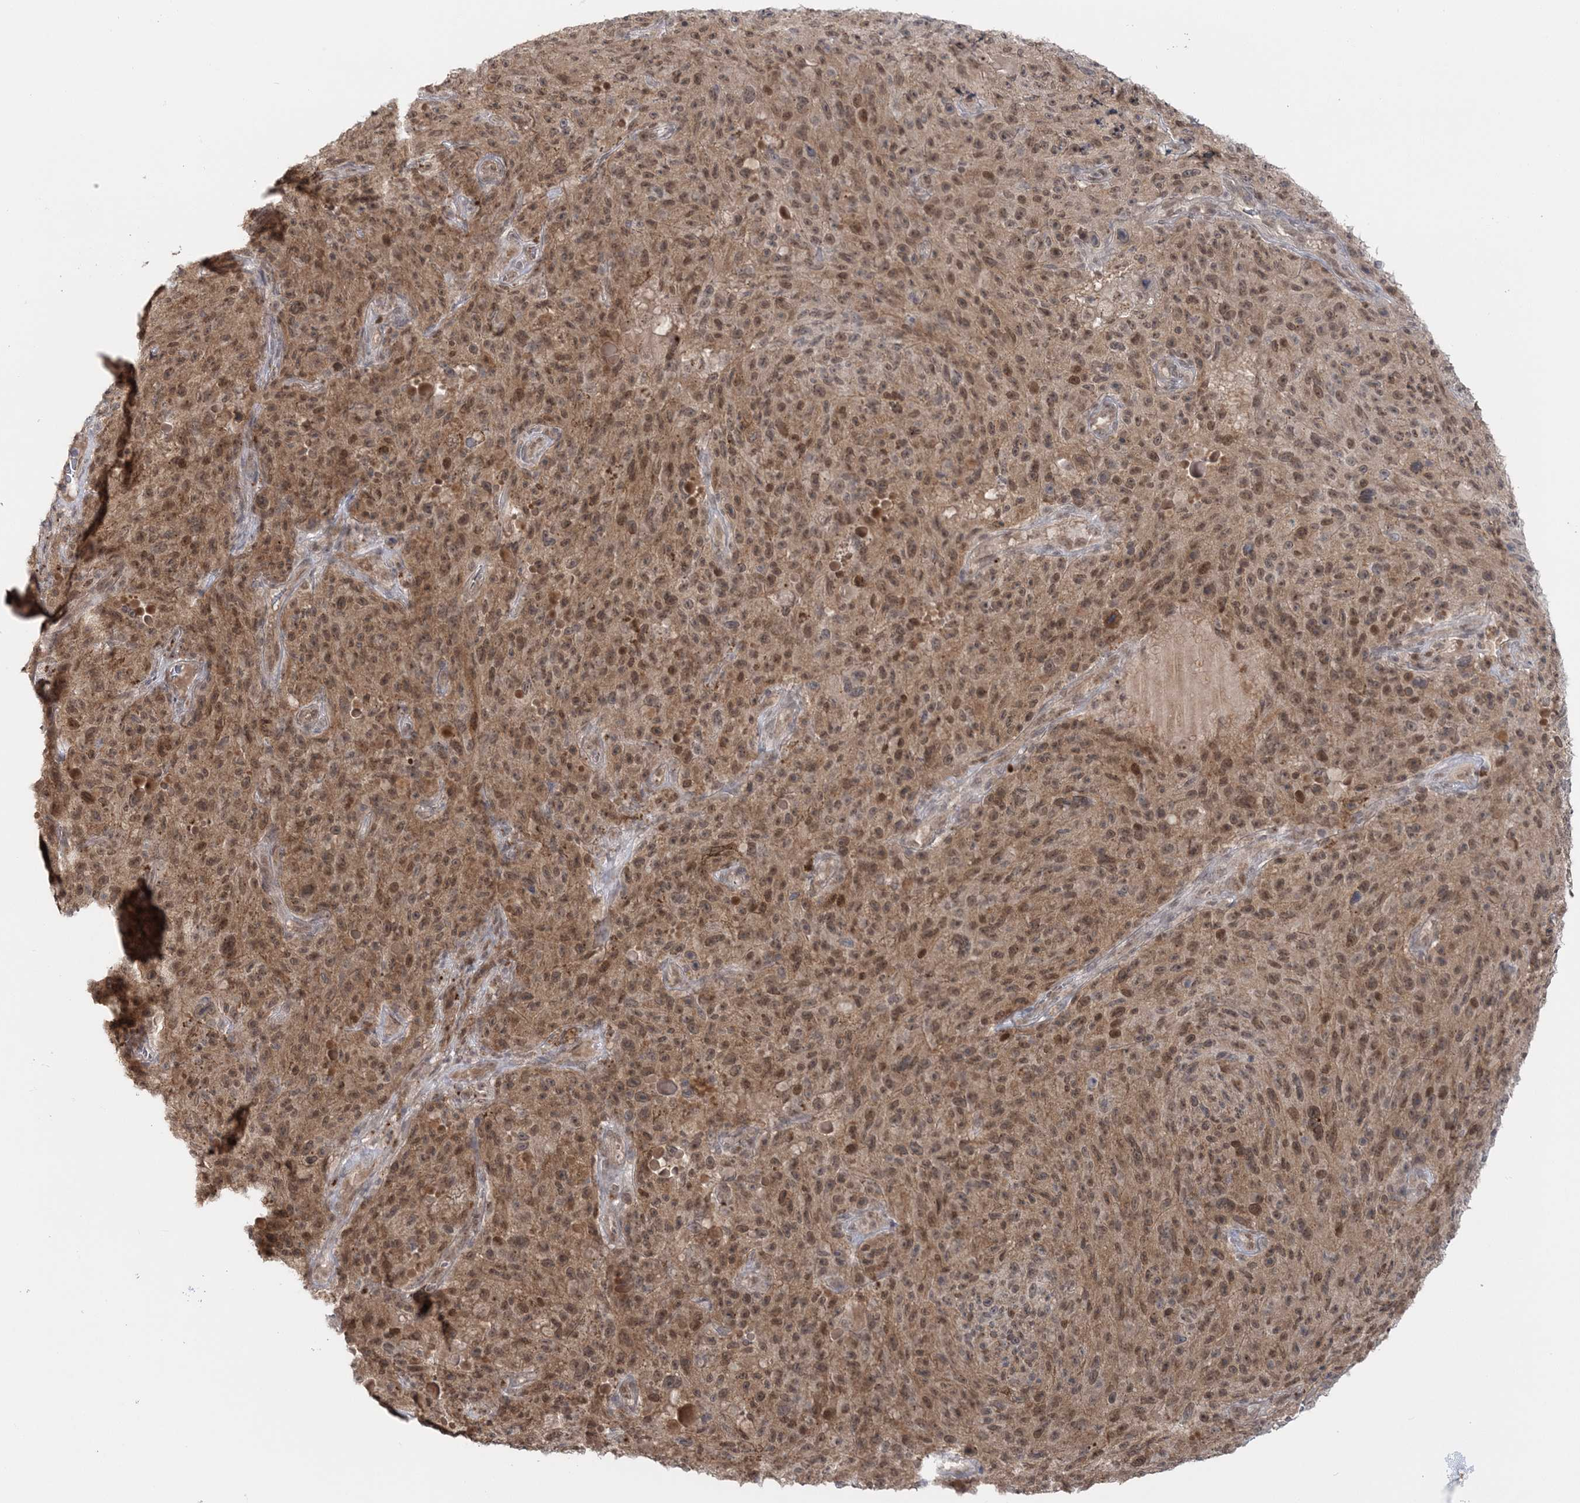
{"staining": {"intensity": "moderate", "quantity": ">75%", "location": "cytoplasmic/membranous,nuclear"}, "tissue": "melanoma", "cell_type": "Tumor cells", "image_type": "cancer", "snomed": [{"axis": "morphology", "description": "Malignant melanoma, NOS"}, {"axis": "topography", "description": "Skin"}], "caption": "Melanoma stained for a protein reveals moderate cytoplasmic/membranous and nuclear positivity in tumor cells.", "gene": "ZFAND6", "patient": {"sex": "female", "age": 82}}